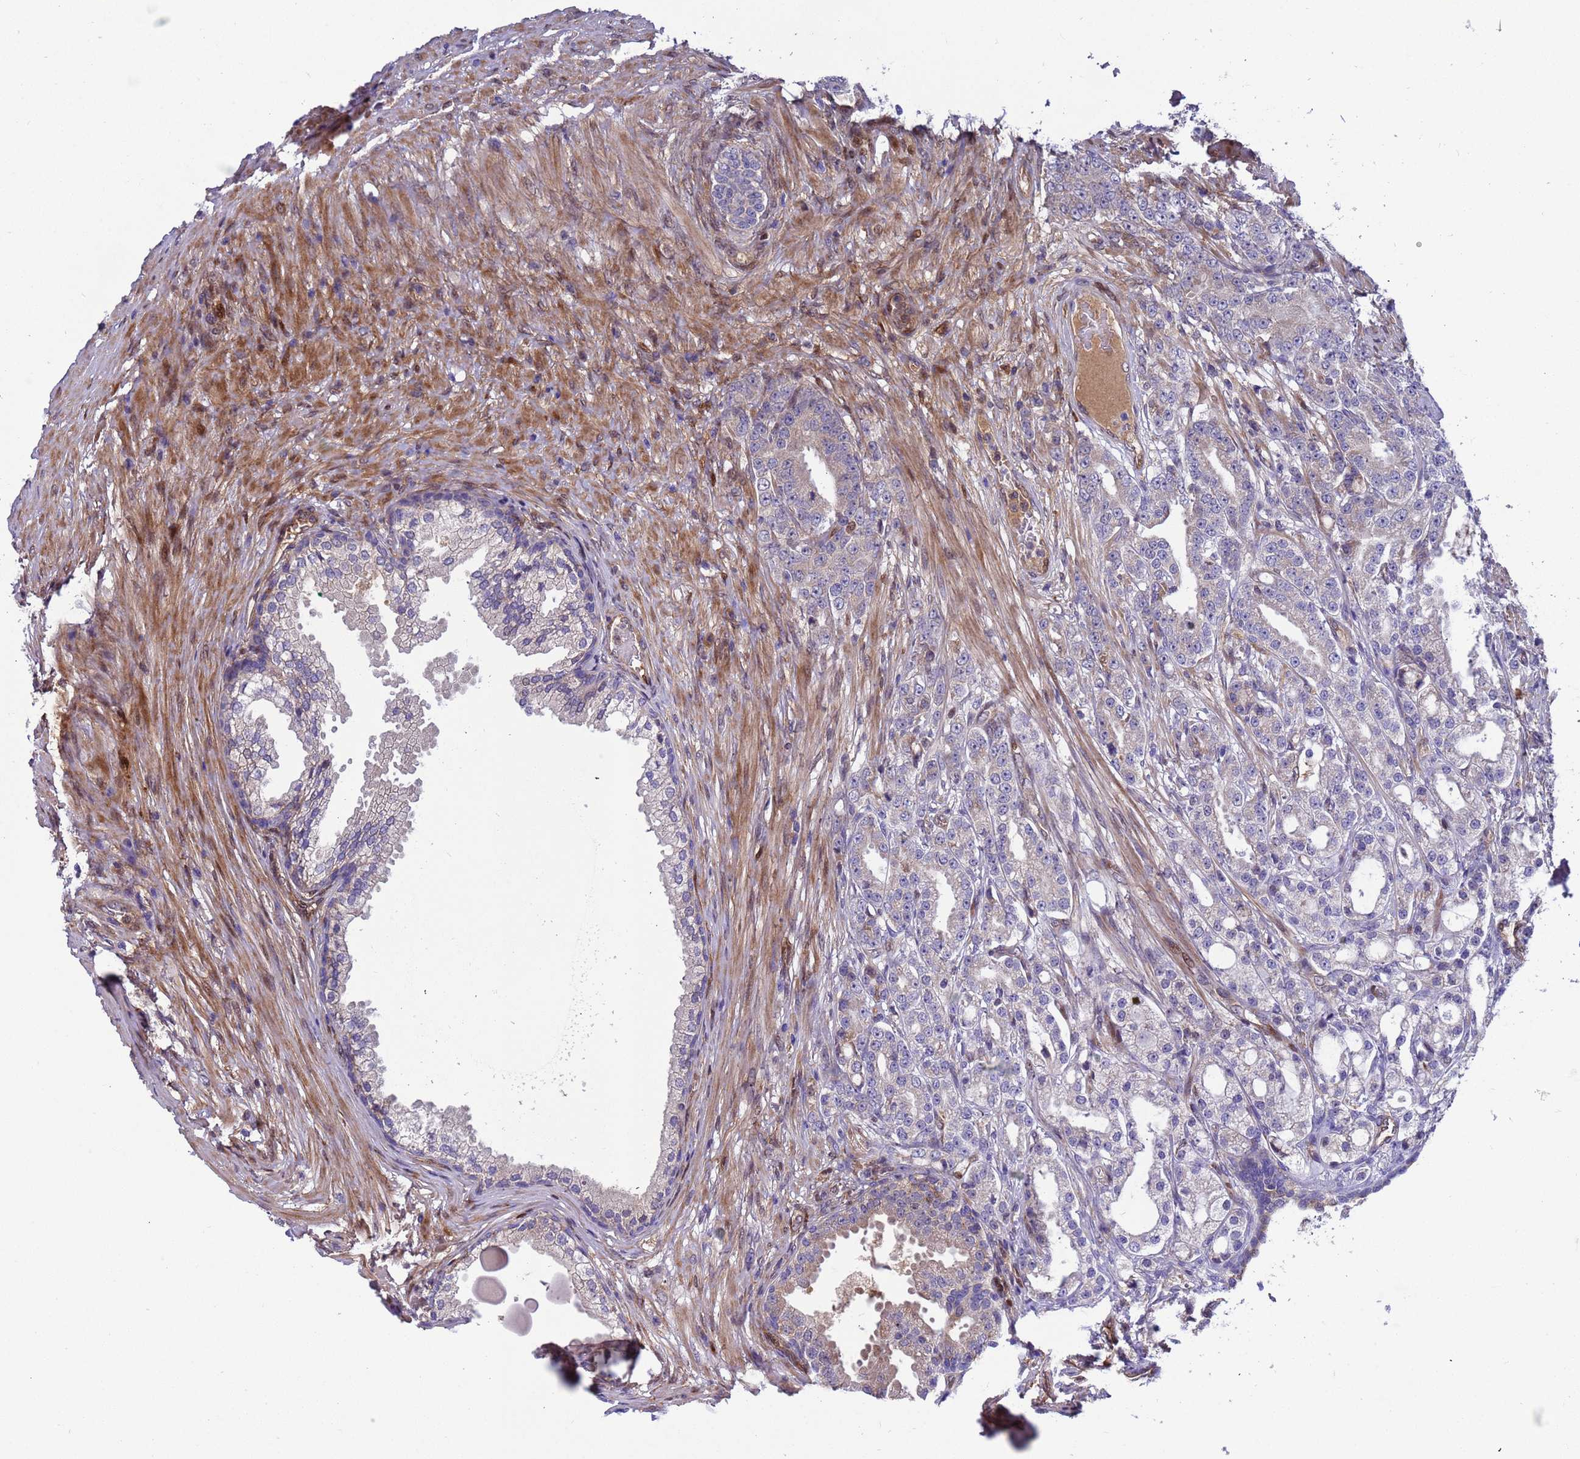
{"staining": {"intensity": "negative", "quantity": "none", "location": "none"}, "tissue": "prostate cancer", "cell_type": "Tumor cells", "image_type": "cancer", "snomed": [{"axis": "morphology", "description": "Adenocarcinoma, High grade"}, {"axis": "topography", "description": "Prostate"}], "caption": "Immunohistochemical staining of prostate cancer shows no significant positivity in tumor cells. (DAB immunohistochemistry (IHC) with hematoxylin counter stain).", "gene": "FOXRED1", "patient": {"sex": "male", "age": 69}}